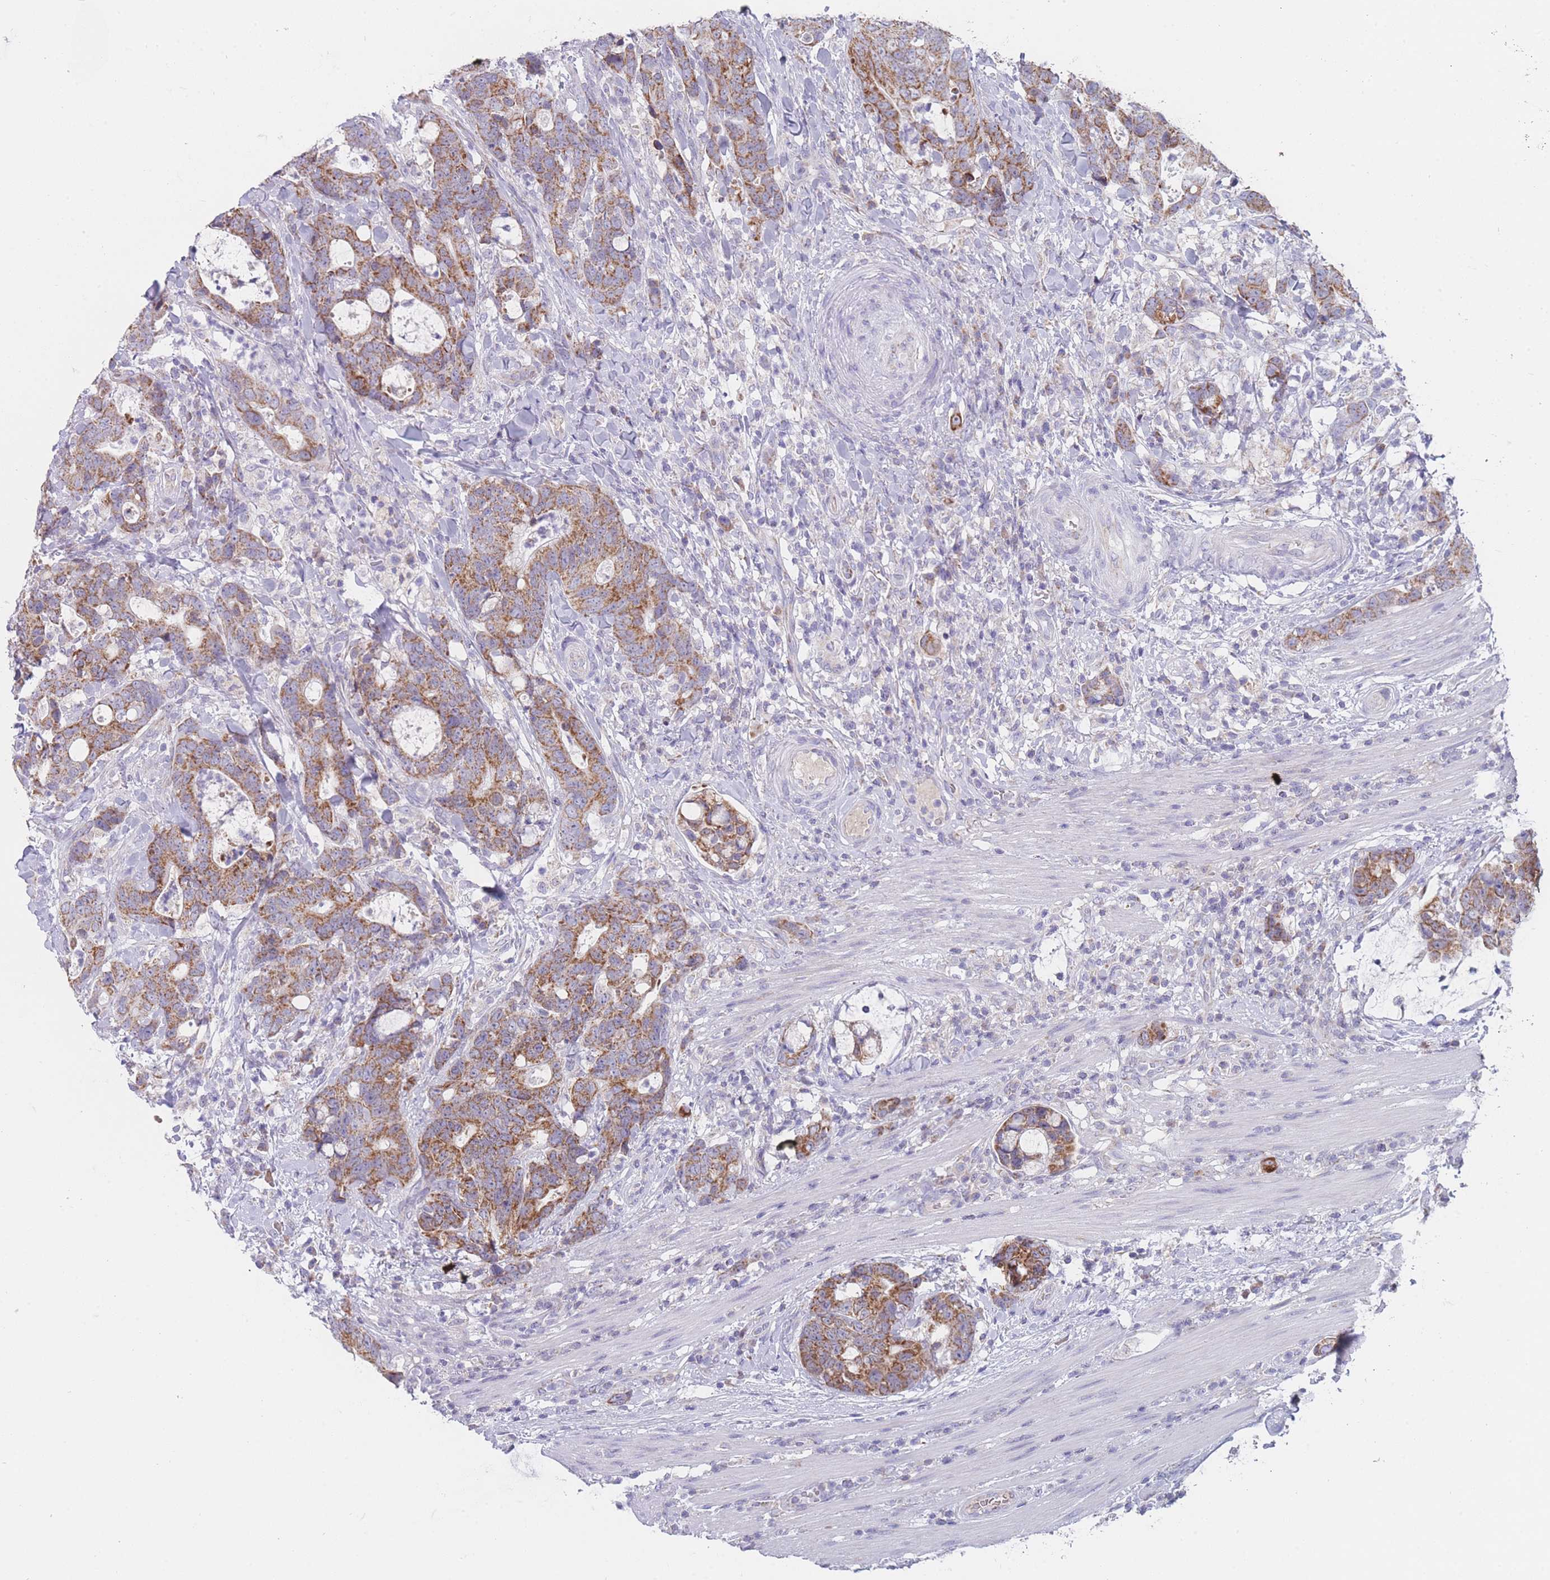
{"staining": {"intensity": "moderate", "quantity": ">75%", "location": "cytoplasmic/membranous"}, "tissue": "colorectal cancer", "cell_type": "Tumor cells", "image_type": "cancer", "snomed": [{"axis": "morphology", "description": "Adenocarcinoma, NOS"}, {"axis": "topography", "description": "Colon"}], "caption": "Immunohistochemical staining of human colorectal cancer displays medium levels of moderate cytoplasmic/membranous protein positivity in about >75% of tumor cells. Nuclei are stained in blue.", "gene": "MRPS14", "patient": {"sex": "female", "age": 82}}